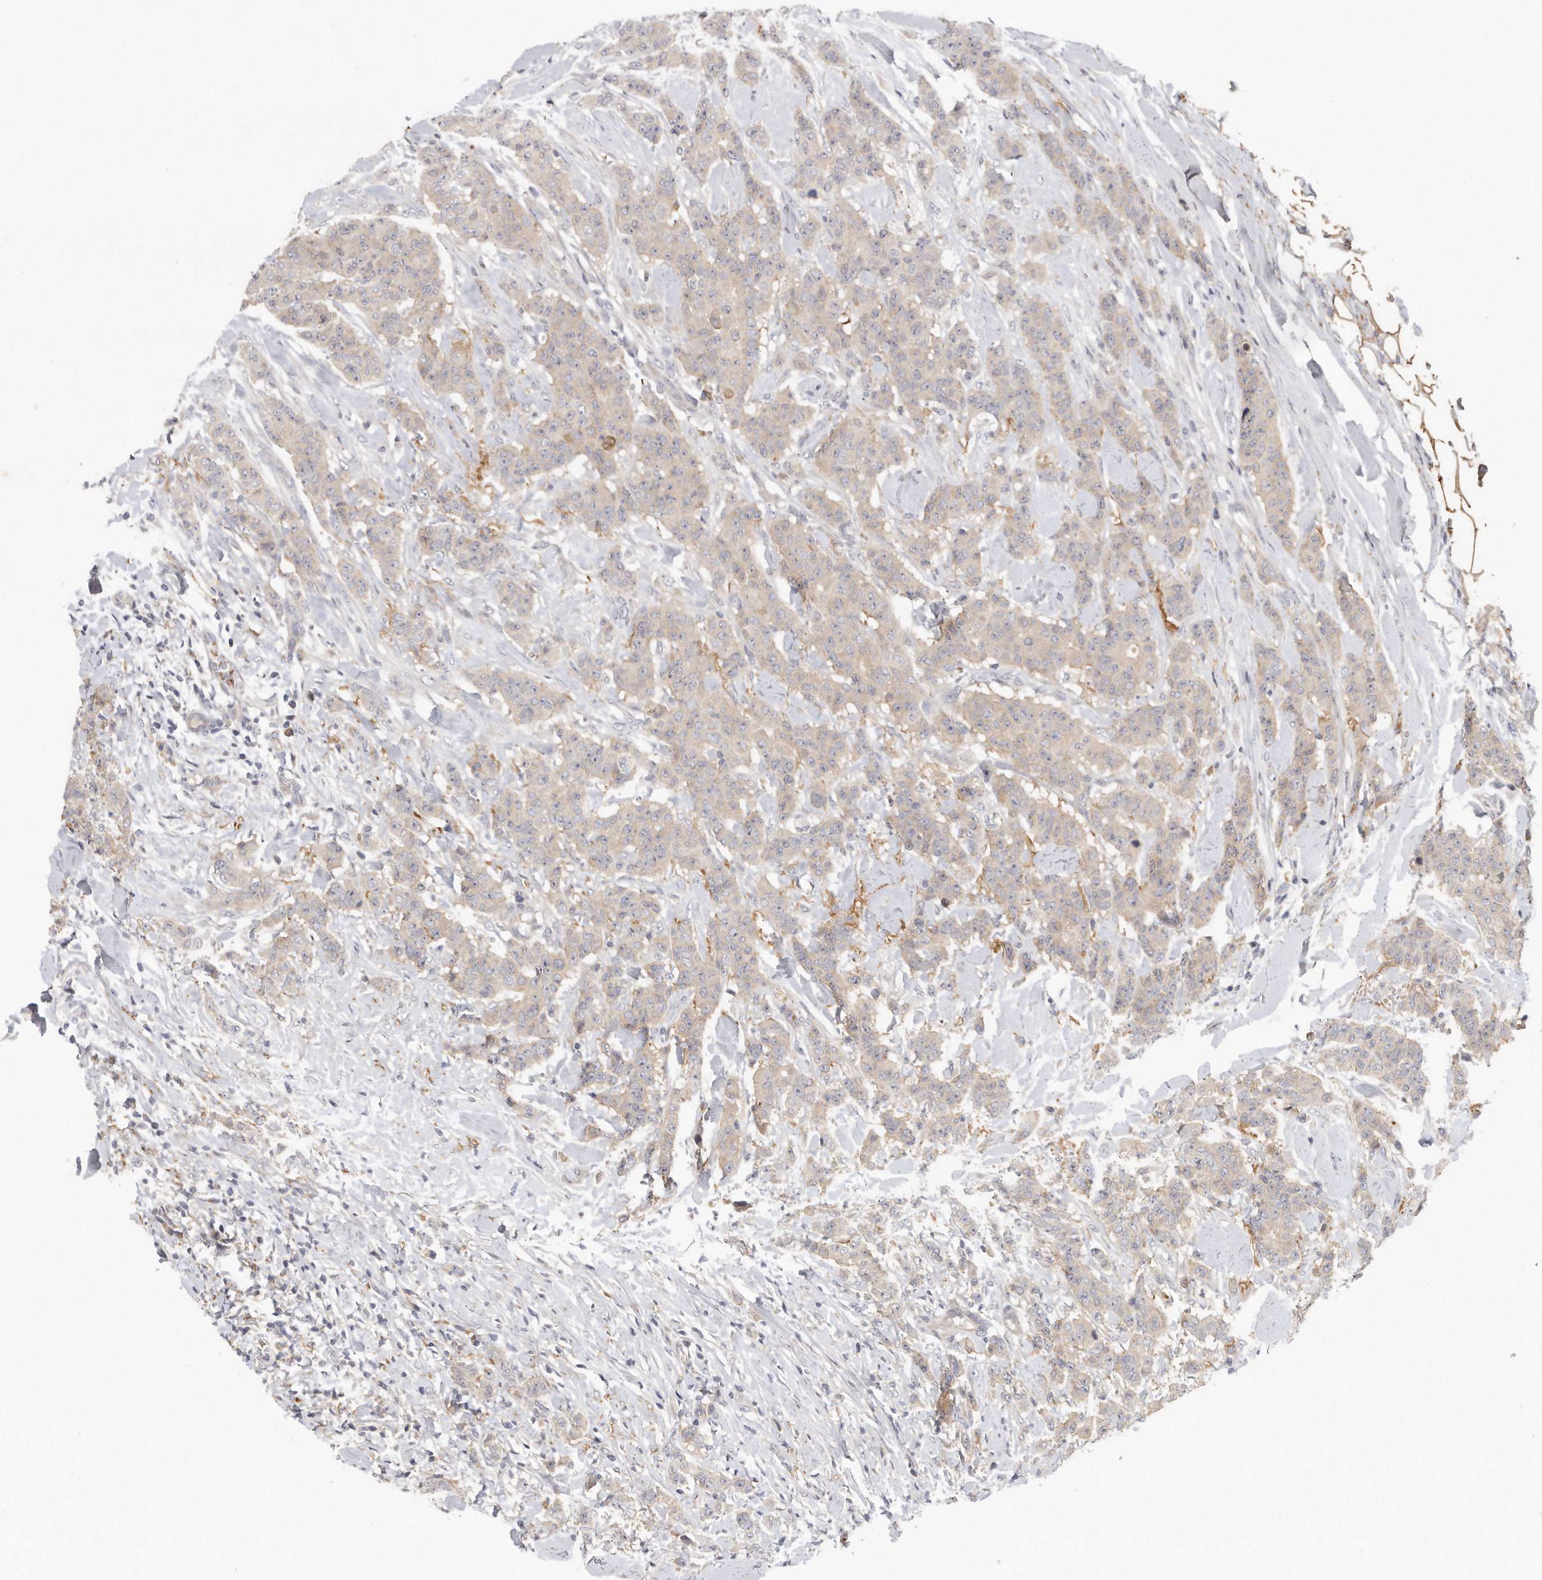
{"staining": {"intensity": "negative", "quantity": "none", "location": "none"}, "tissue": "breast cancer", "cell_type": "Tumor cells", "image_type": "cancer", "snomed": [{"axis": "morphology", "description": "Duct carcinoma"}, {"axis": "topography", "description": "Breast"}], "caption": "Immunohistochemistry (IHC) of intraductal carcinoma (breast) demonstrates no positivity in tumor cells.", "gene": "CFAP298", "patient": {"sex": "female", "age": 40}}